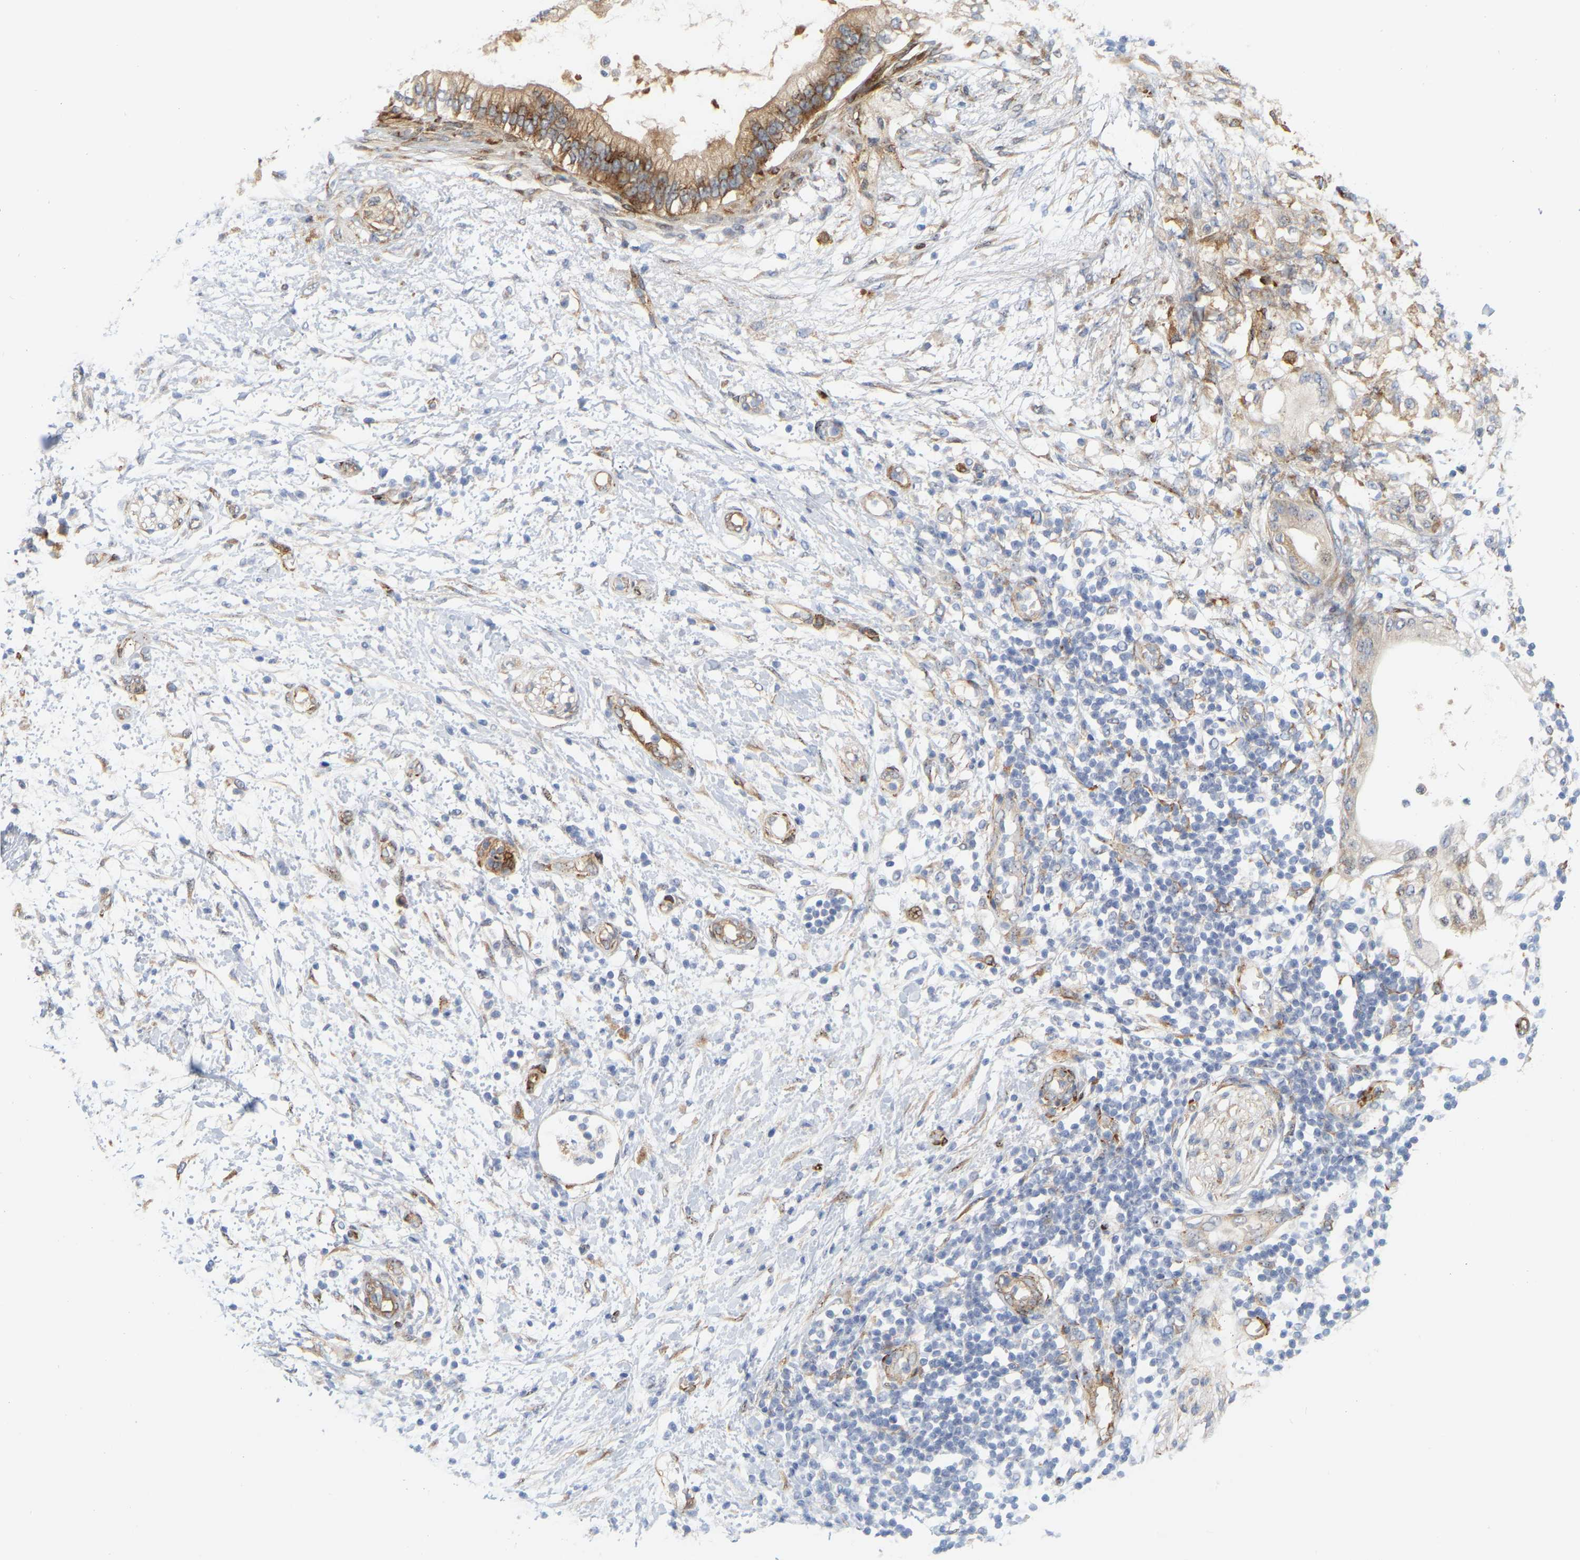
{"staining": {"intensity": "weak", "quantity": "<25%", "location": "cytoplasmic/membranous"}, "tissue": "adipose tissue", "cell_type": "Adipocytes", "image_type": "normal", "snomed": [{"axis": "morphology", "description": "Normal tissue, NOS"}, {"axis": "morphology", "description": "Adenocarcinoma, NOS"}, {"axis": "topography", "description": "Duodenum"}, {"axis": "topography", "description": "Peripheral nerve tissue"}], "caption": "The IHC image has no significant staining in adipocytes of adipose tissue. Brightfield microscopy of IHC stained with DAB (3,3'-diaminobenzidine) (brown) and hematoxylin (blue), captured at high magnification.", "gene": "RAPH1", "patient": {"sex": "female", "age": 60}}